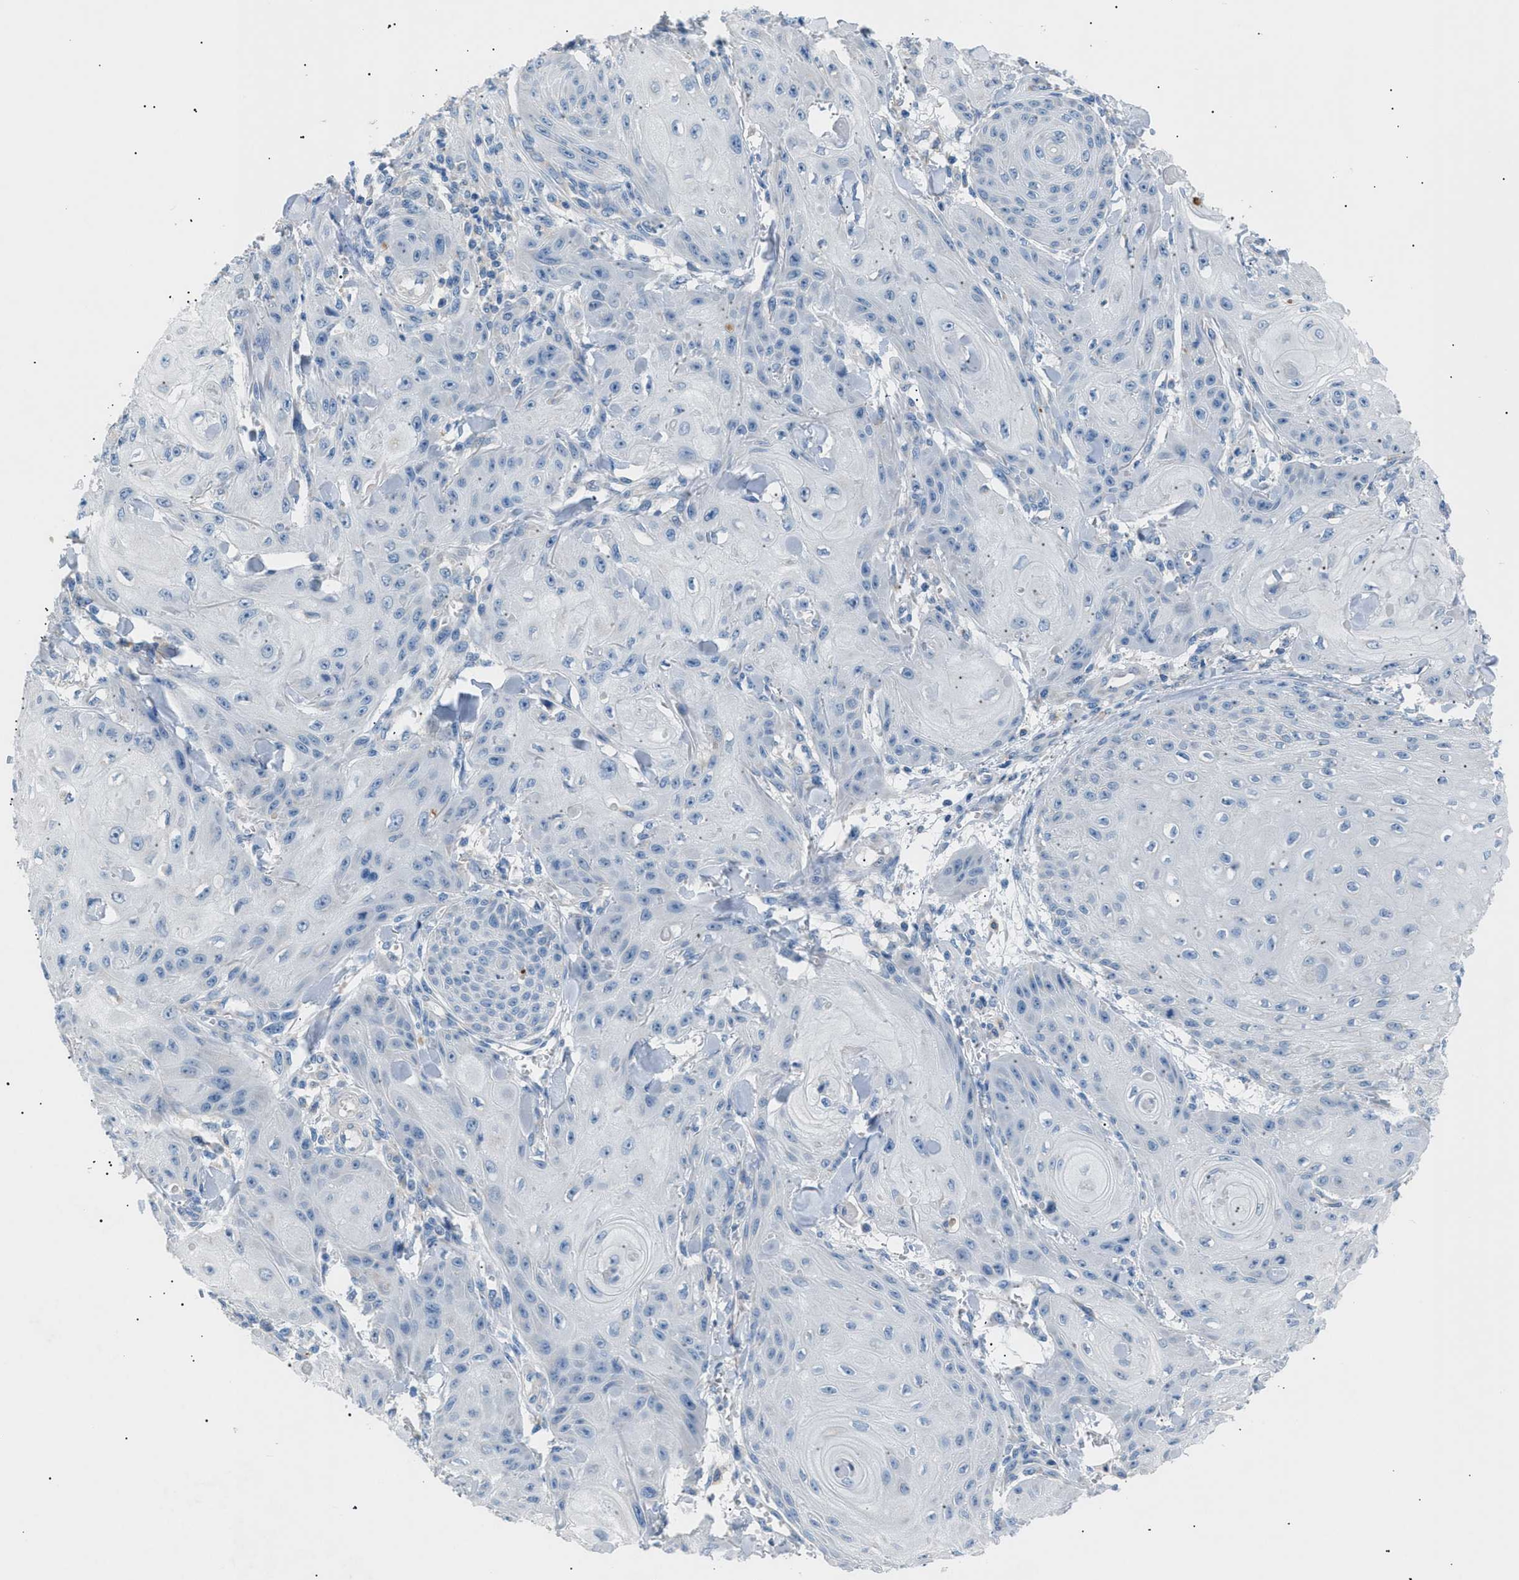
{"staining": {"intensity": "negative", "quantity": "none", "location": "none"}, "tissue": "skin cancer", "cell_type": "Tumor cells", "image_type": "cancer", "snomed": [{"axis": "morphology", "description": "Squamous cell carcinoma, NOS"}, {"axis": "topography", "description": "Skin"}], "caption": "Human squamous cell carcinoma (skin) stained for a protein using immunohistochemistry displays no expression in tumor cells.", "gene": "ILDR1", "patient": {"sex": "male", "age": 74}}